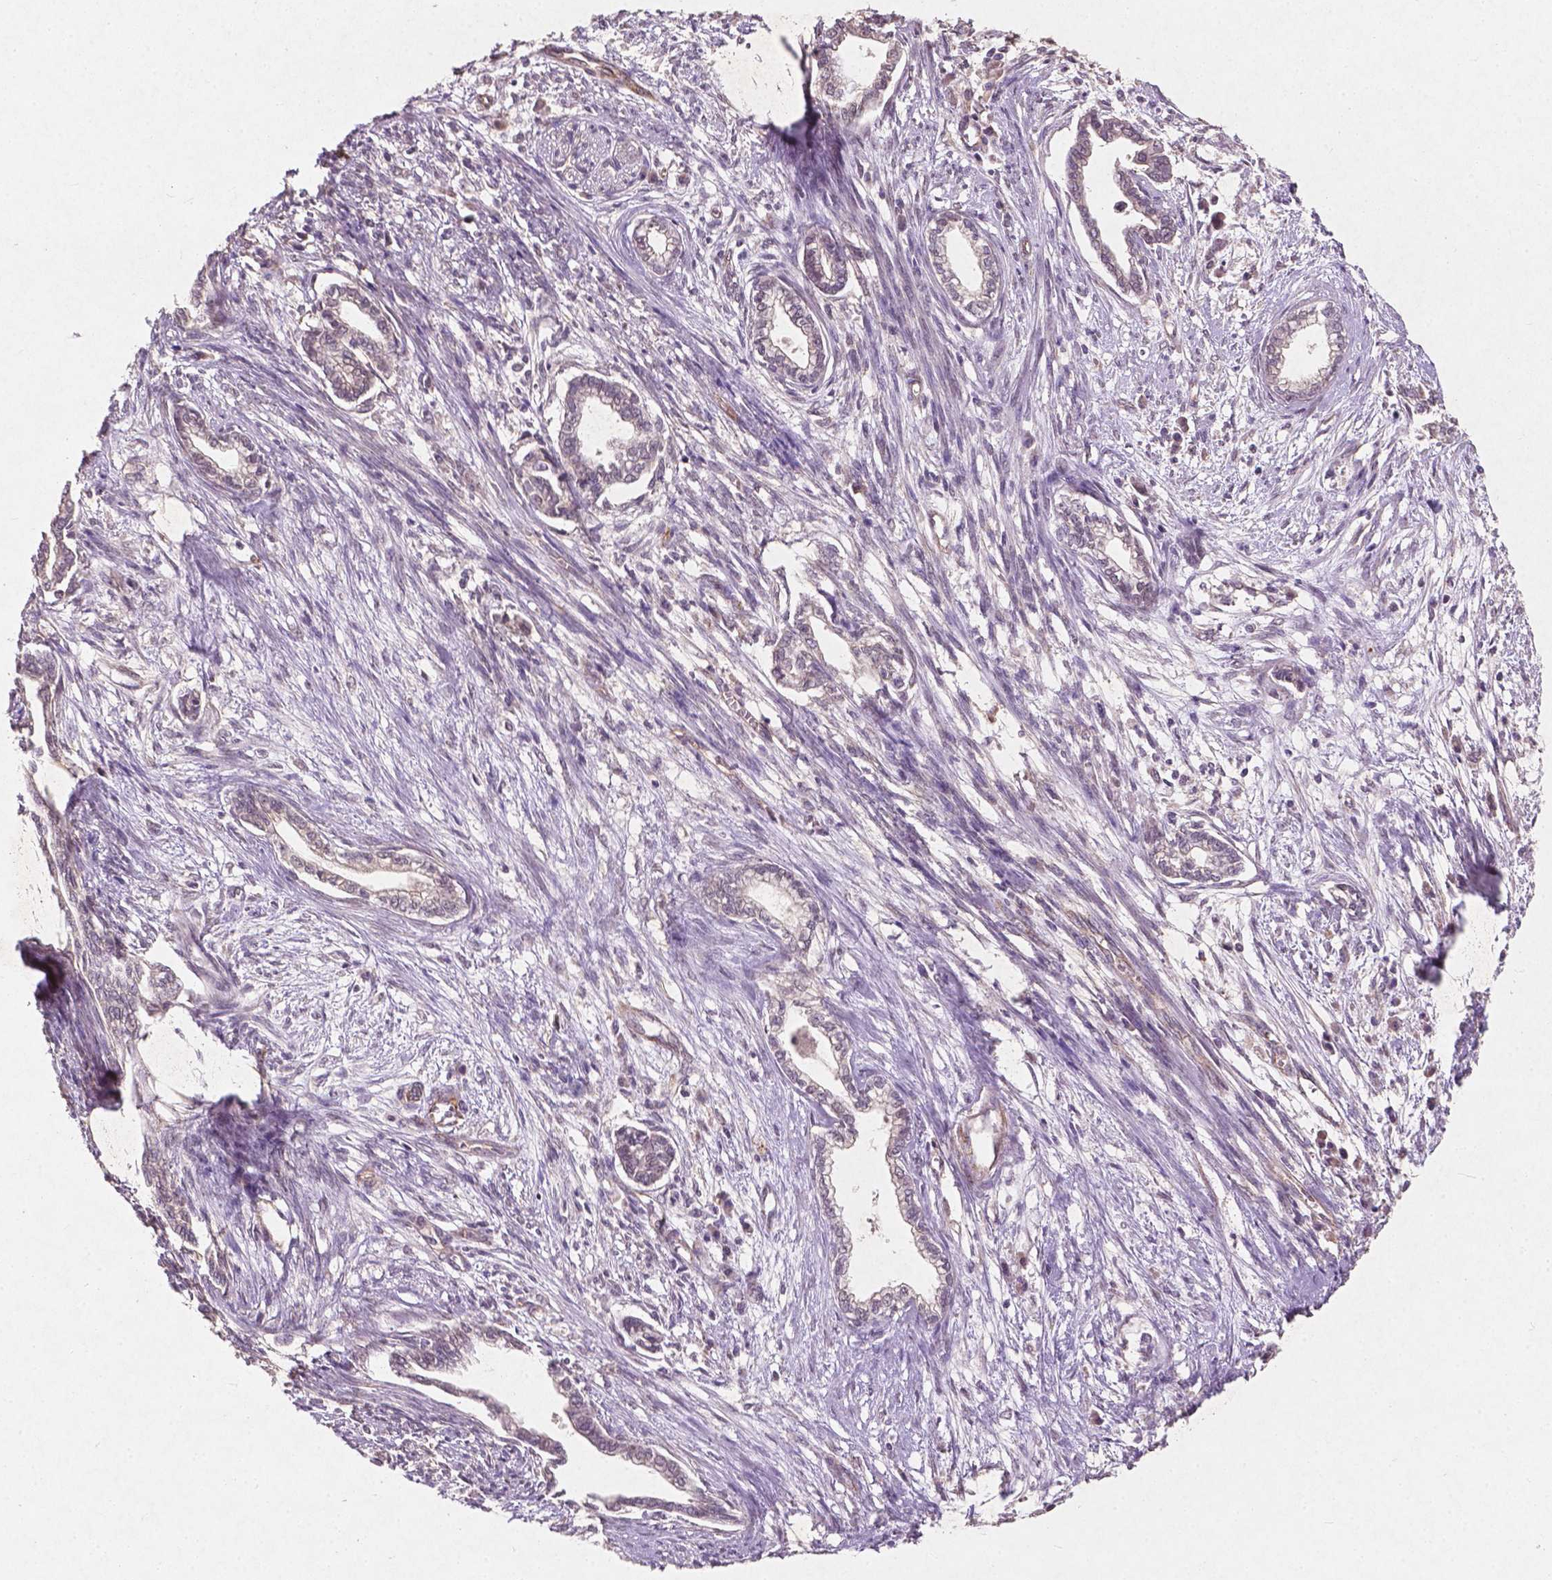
{"staining": {"intensity": "negative", "quantity": "none", "location": "none"}, "tissue": "cervical cancer", "cell_type": "Tumor cells", "image_type": "cancer", "snomed": [{"axis": "morphology", "description": "Adenocarcinoma, NOS"}, {"axis": "topography", "description": "Cervix"}], "caption": "Cervical adenocarcinoma was stained to show a protein in brown. There is no significant expression in tumor cells. (Stains: DAB IHC with hematoxylin counter stain, Microscopy: brightfield microscopy at high magnification).", "gene": "SMAD2", "patient": {"sex": "female", "age": 62}}